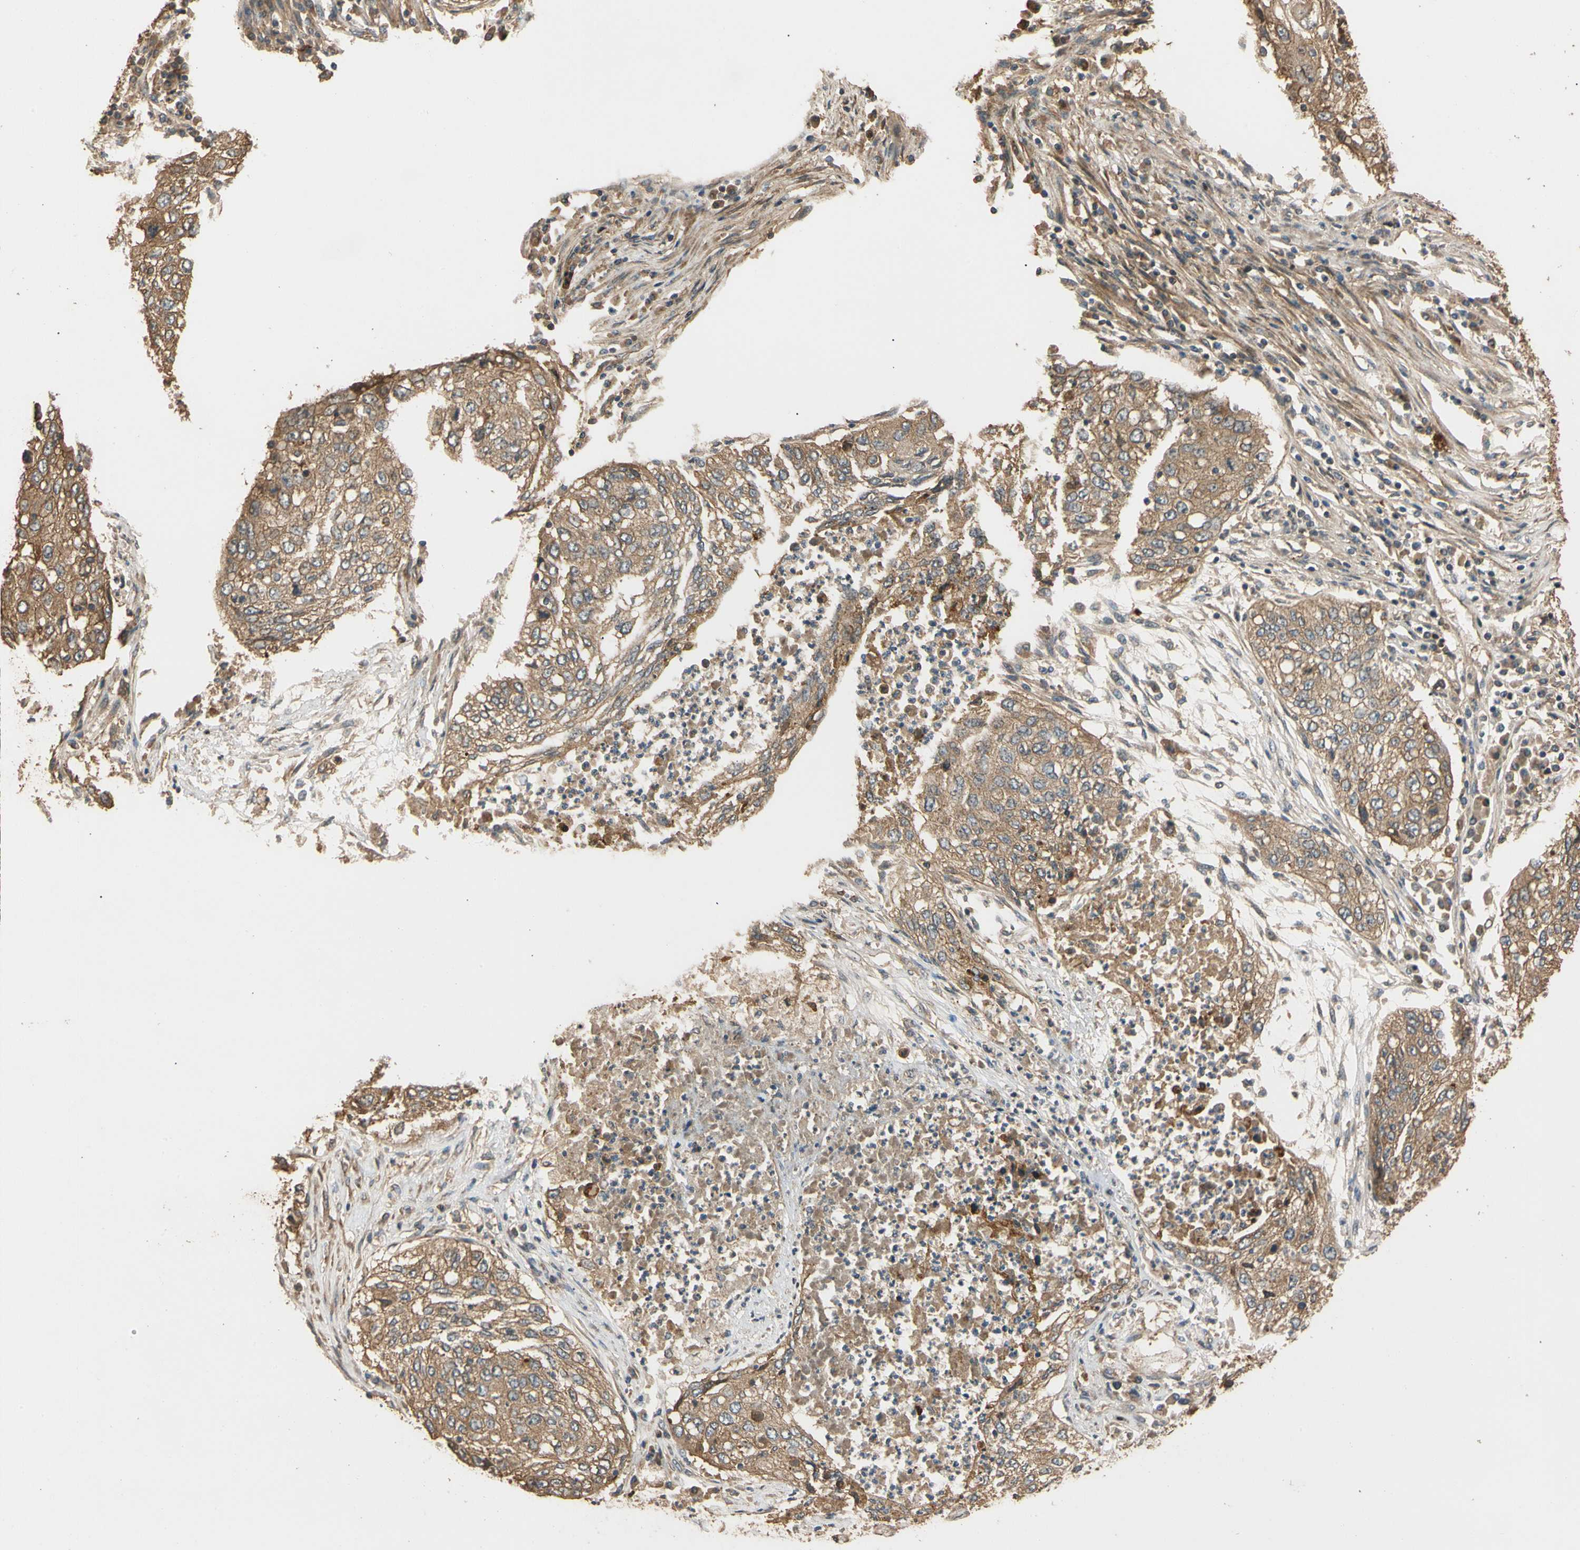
{"staining": {"intensity": "moderate", "quantity": ">75%", "location": "cytoplasmic/membranous"}, "tissue": "lung cancer", "cell_type": "Tumor cells", "image_type": "cancer", "snomed": [{"axis": "morphology", "description": "Squamous cell carcinoma, NOS"}, {"axis": "topography", "description": "Lung"}], "caption": "Protein staining of squamous cell carcinoma (lung) tissue reveals moderate cytoplasmic/membranous positivity in approximately >75% of tumor cells.", "gene": "MGRN1", "patient": {"sex": "female", "age": 63}}